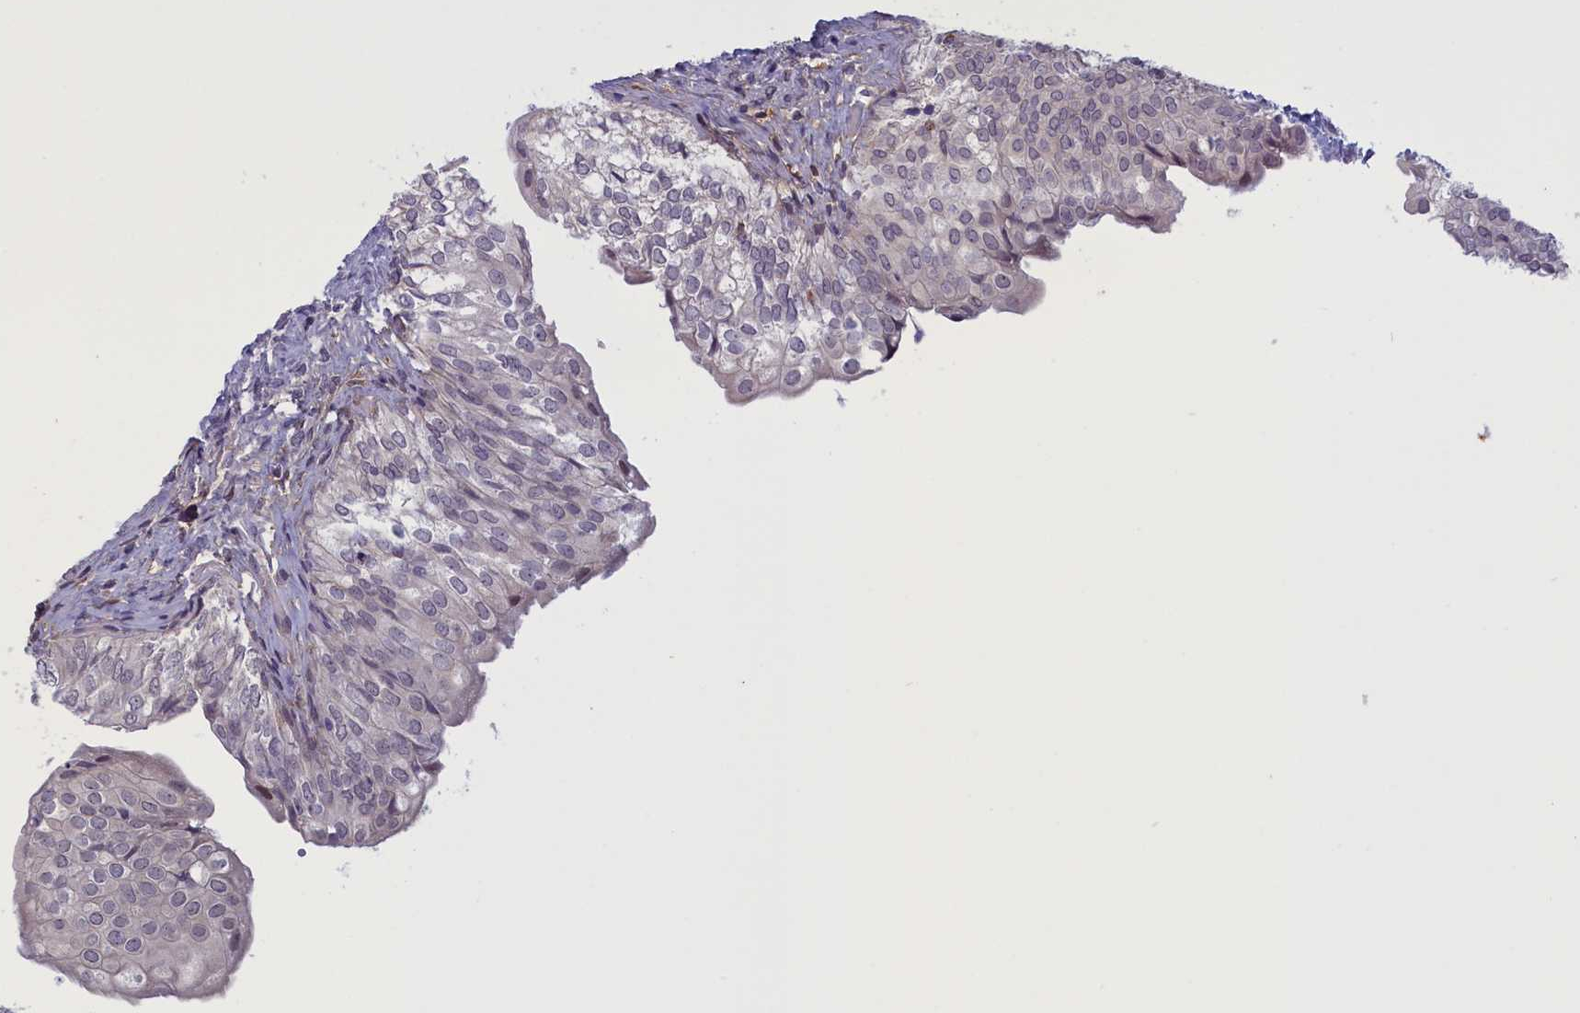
{"staining": {"intensity": "negative", "quantity": "none", "location": "none"}, "tissue": "urinary bladder", "cell_type": "Urothelial cells", "image_type": "normal", "snomed": [{"axis": "morphology", "description": "Normal tissue, NOS"}, {"axis": "topography", "description": "Urinary bladder"}], "caption": "Human urinary bladder stained for a protein using immunohistochemistry (IHC) shows no expression in urothelial cells.", "gene": "ELOA2", "patient": {"sex": "male", "age": 55}}